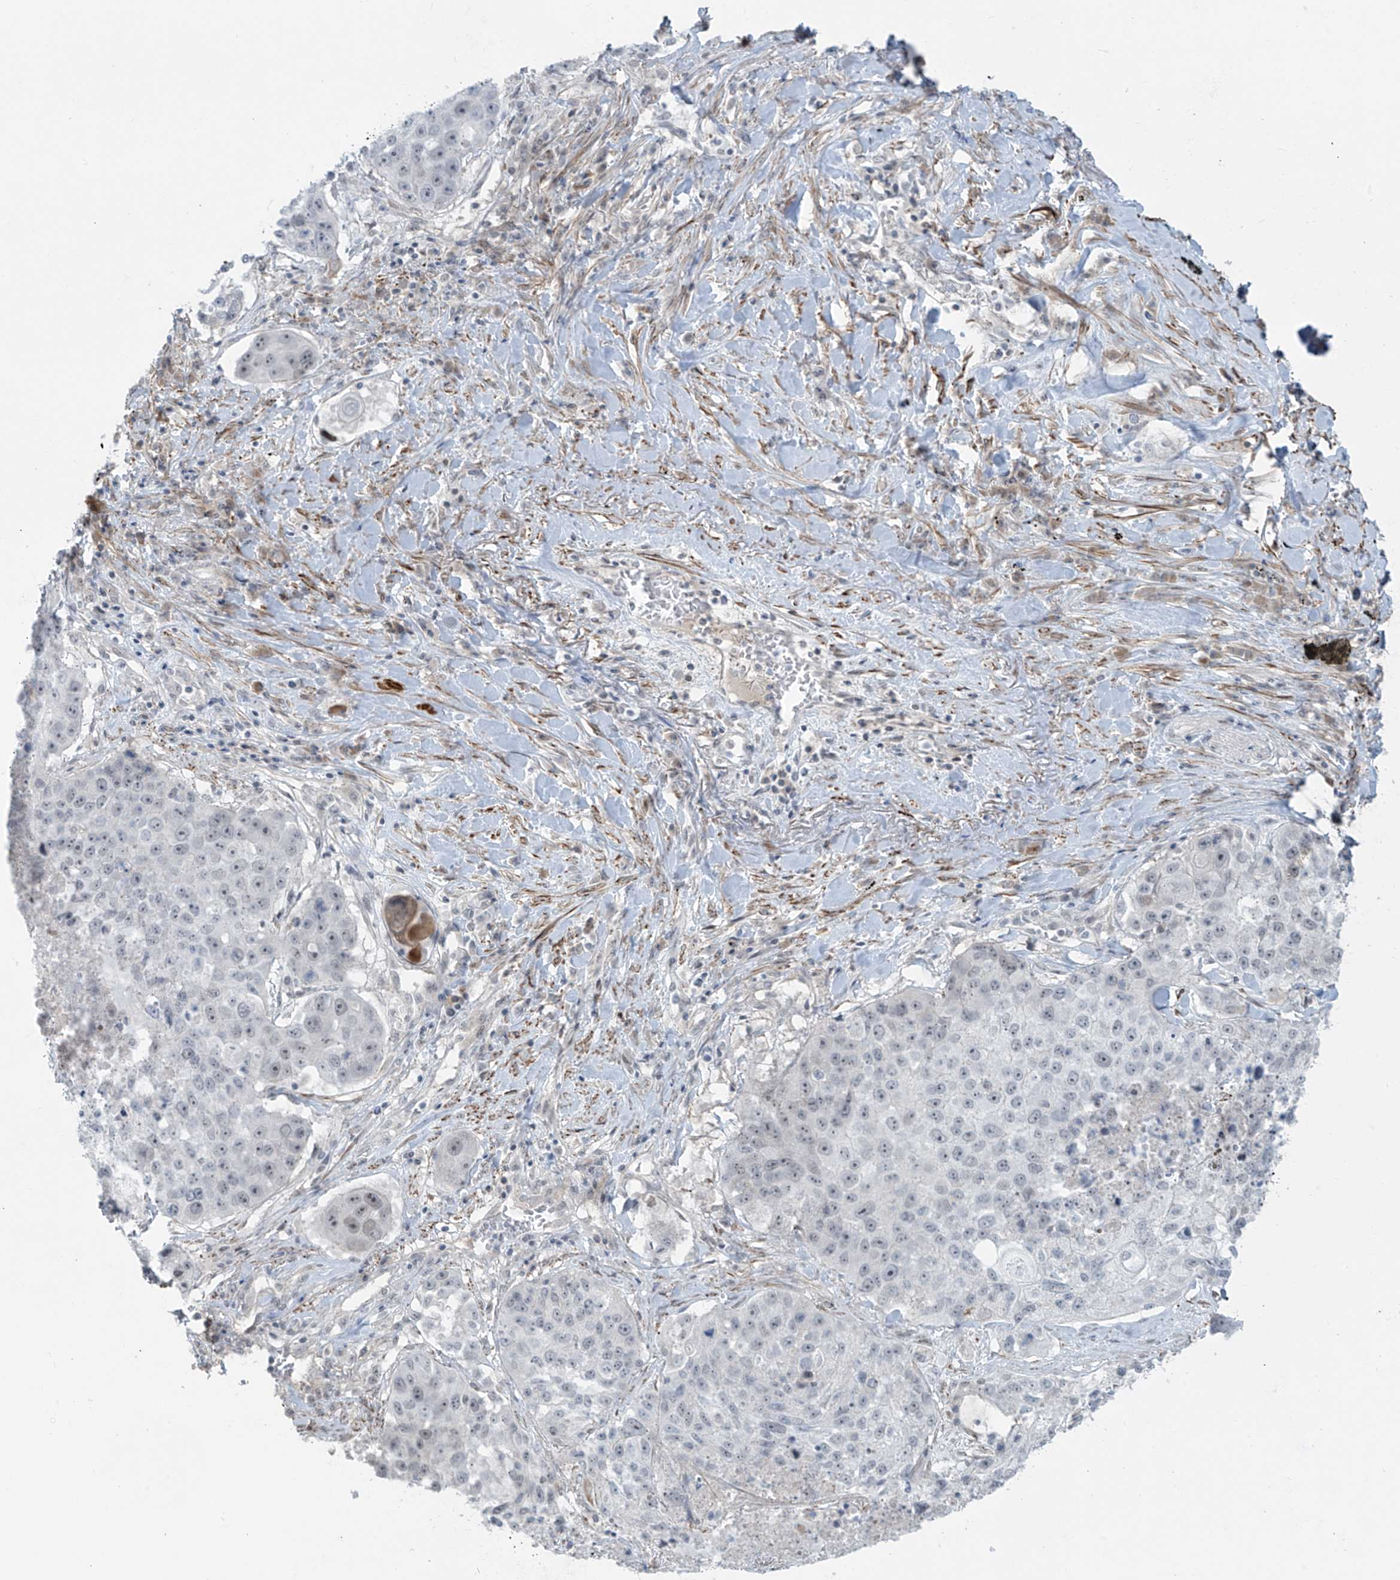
{"staining": {"intensity": "negative", "quantity": "none", "location": "none"}, "tissue": "lung cancer", "cell_type": "Tumor cells", "image_type": "cancer", "snomed": [{"axis": "morphology", "description": "Squamous cell carcinoma, NOS"}, {"axis": "topography", "description": "Lung"}], "caption": "Immunohistochemical staining of human lung squamous cell carcinoma shows no significant staining in tumor cells. (DAB IHC, high magnification).", "gene": "RASGEF1A", "patient": {"sex": "male", "age": 61}}